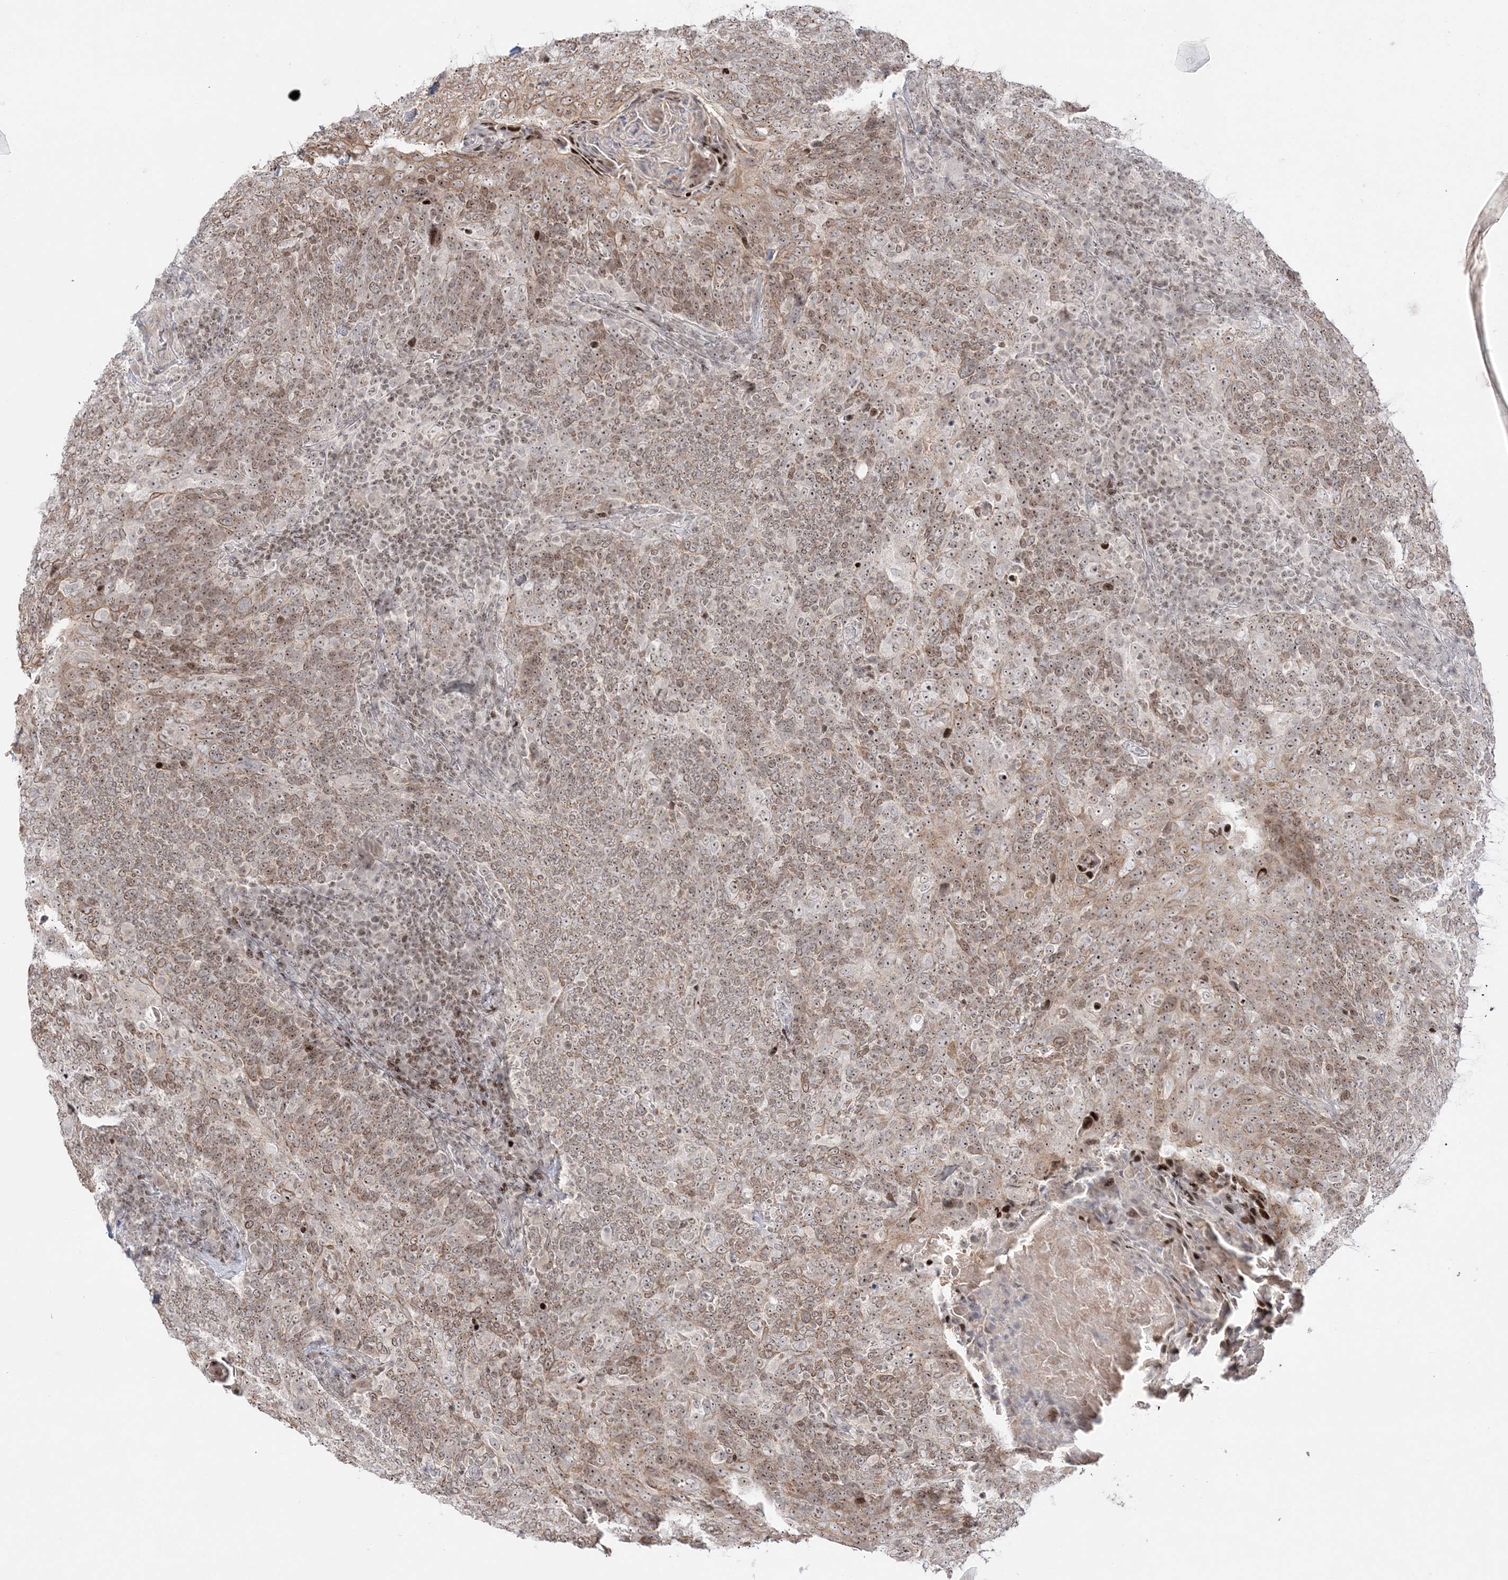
{"staining": {"intensity": "moderate", "quantity": ">75%", "location": "cytoplasmic/membranous,nuclear"}, "tissue": "head and neck cancer", "cell_type": "Tumor cells", "image_type": "cancer", "snomed": [{"axis": "morphology", "description": "Squamous cell carcinoma, NOS"}, {"axis": "morphology", "description": "Squamous cell carcinoma, metastatic, NOS"}, {"axis": "topography", "description": "Lymph node"}, {"axis": "topography", "description": "Head-Neck"}], "caption": "Head and neck cancer (metastatic squamous cell carcinoma) stained with a brown dye reveals moderate cytoplasmic/membranous and nuclear positive positivity in about >75% of tumor cells.", "gene": "SH3BP4", "patient": {"sex": "male", "age": 62}}